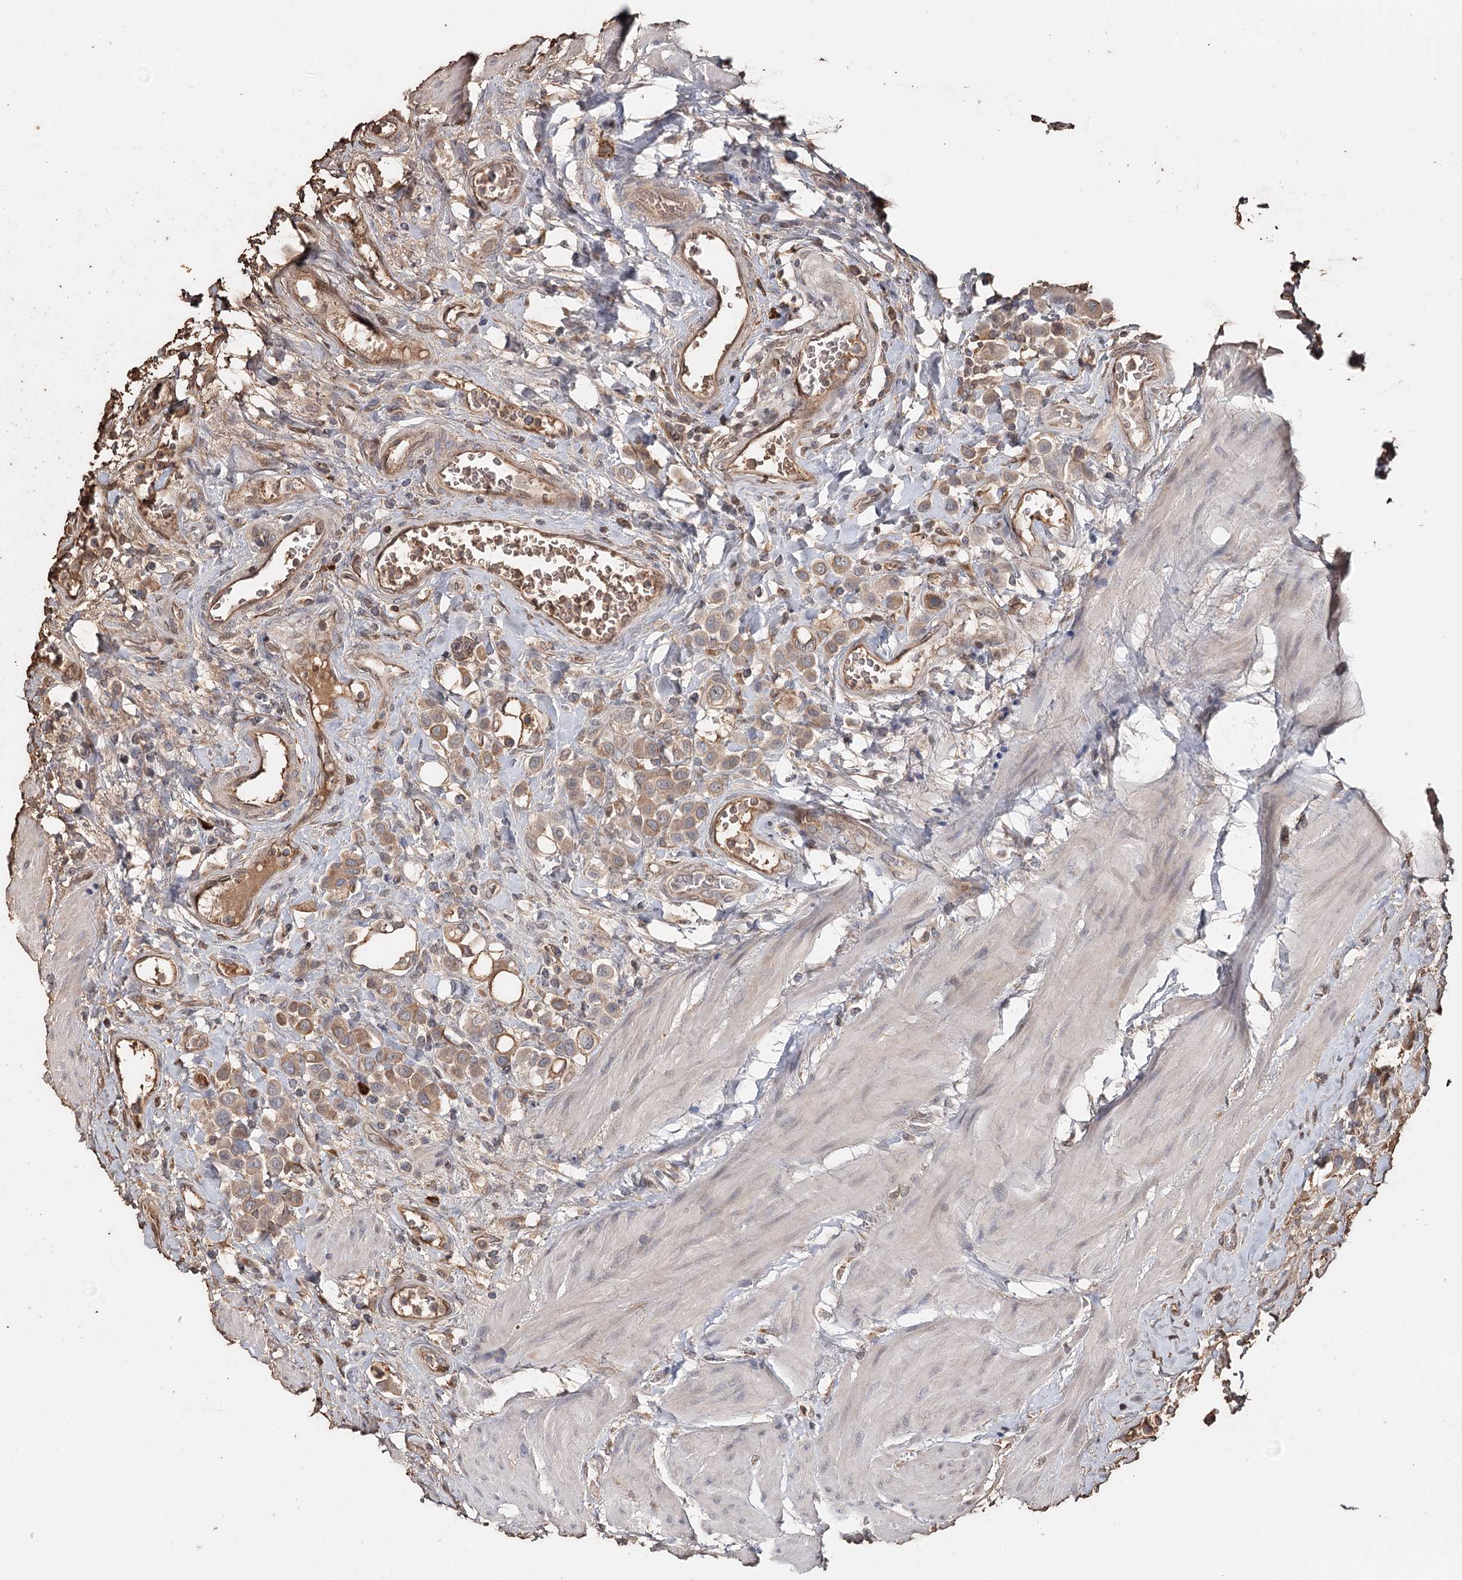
{"staining": {"intensity": "moderate", "quantity": ">75%", "location": "cytoplasmic/membranous,nuclear"}, "tissue": "urothelial cancer", "cell_type": "Tumor cells", "image_type": "cancer", "snomed": [{"axis": "morphology", "description": "Urothelial carcinoma, High grade"}, {"axis": "topography", "description": "Urinary bladder"}], "caption": "A brown stain labels moderate cytoplasmic/membranous and nuclear staining of a protein in human urothelial cancer tumor cells.", "gene": "SYVN1", "patient": {"sex": "male", "age": 50}}